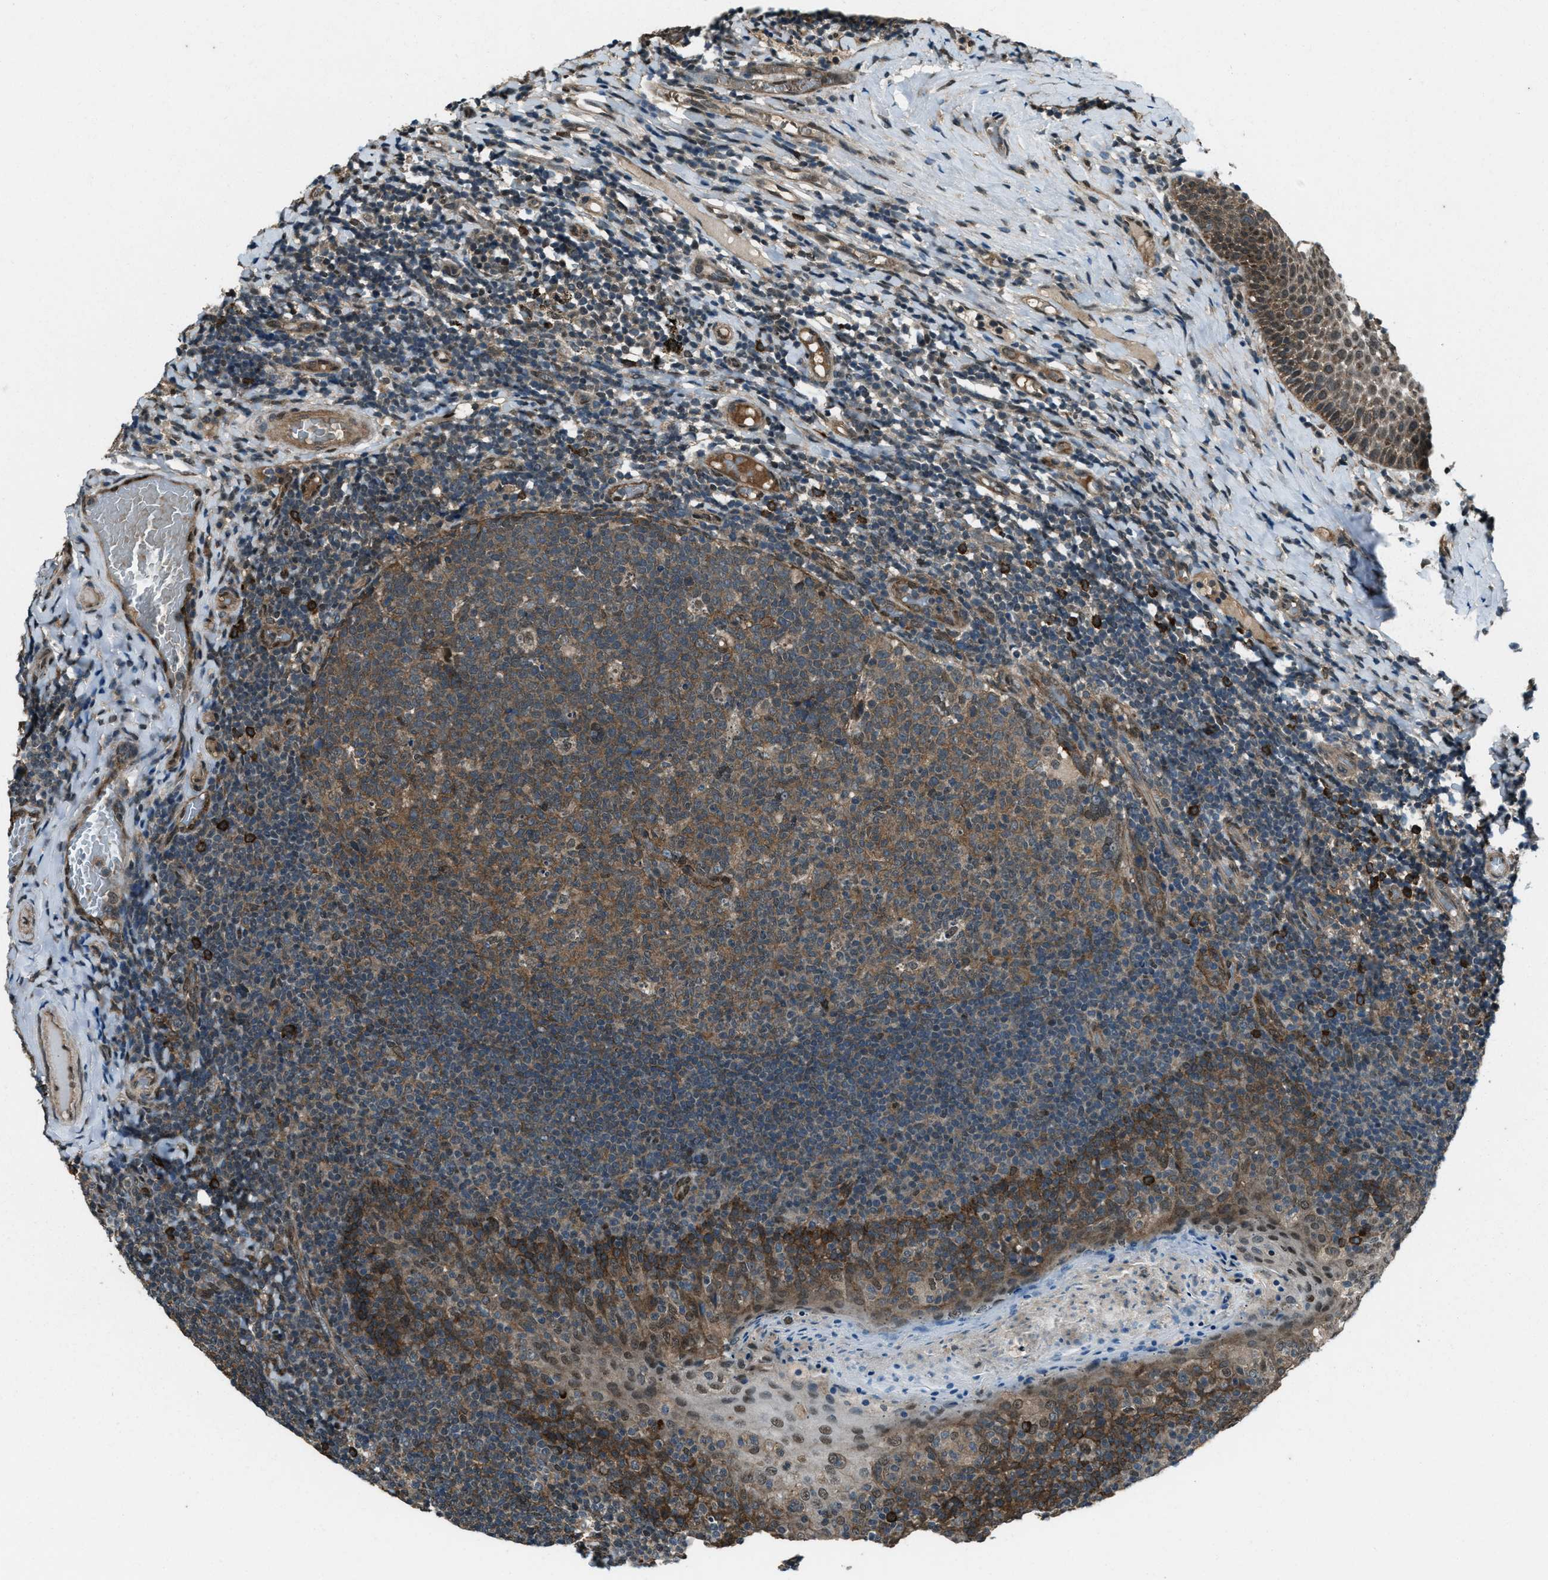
{"staining": {"intensity": "moderate", "quantity": ">75%", "location": "cytoplasmic/membranous"}, "tissue": "tonsil", "cell_type": "Germinal center cells", "image_type": "normal", "snomed": [{"axis": "morphology", "description": "Normal tissue, NOS"}, {"axis": "topography", "description": "Tonsil"}], "caption": "Protein expression analysis of unremarkable human tonsil reveals moderate cytoplasmic/membranous positivity in approximately >75% of germinal center cells.", "gene": "SVIL", "patient": {"sex": "female", "age": 19}}